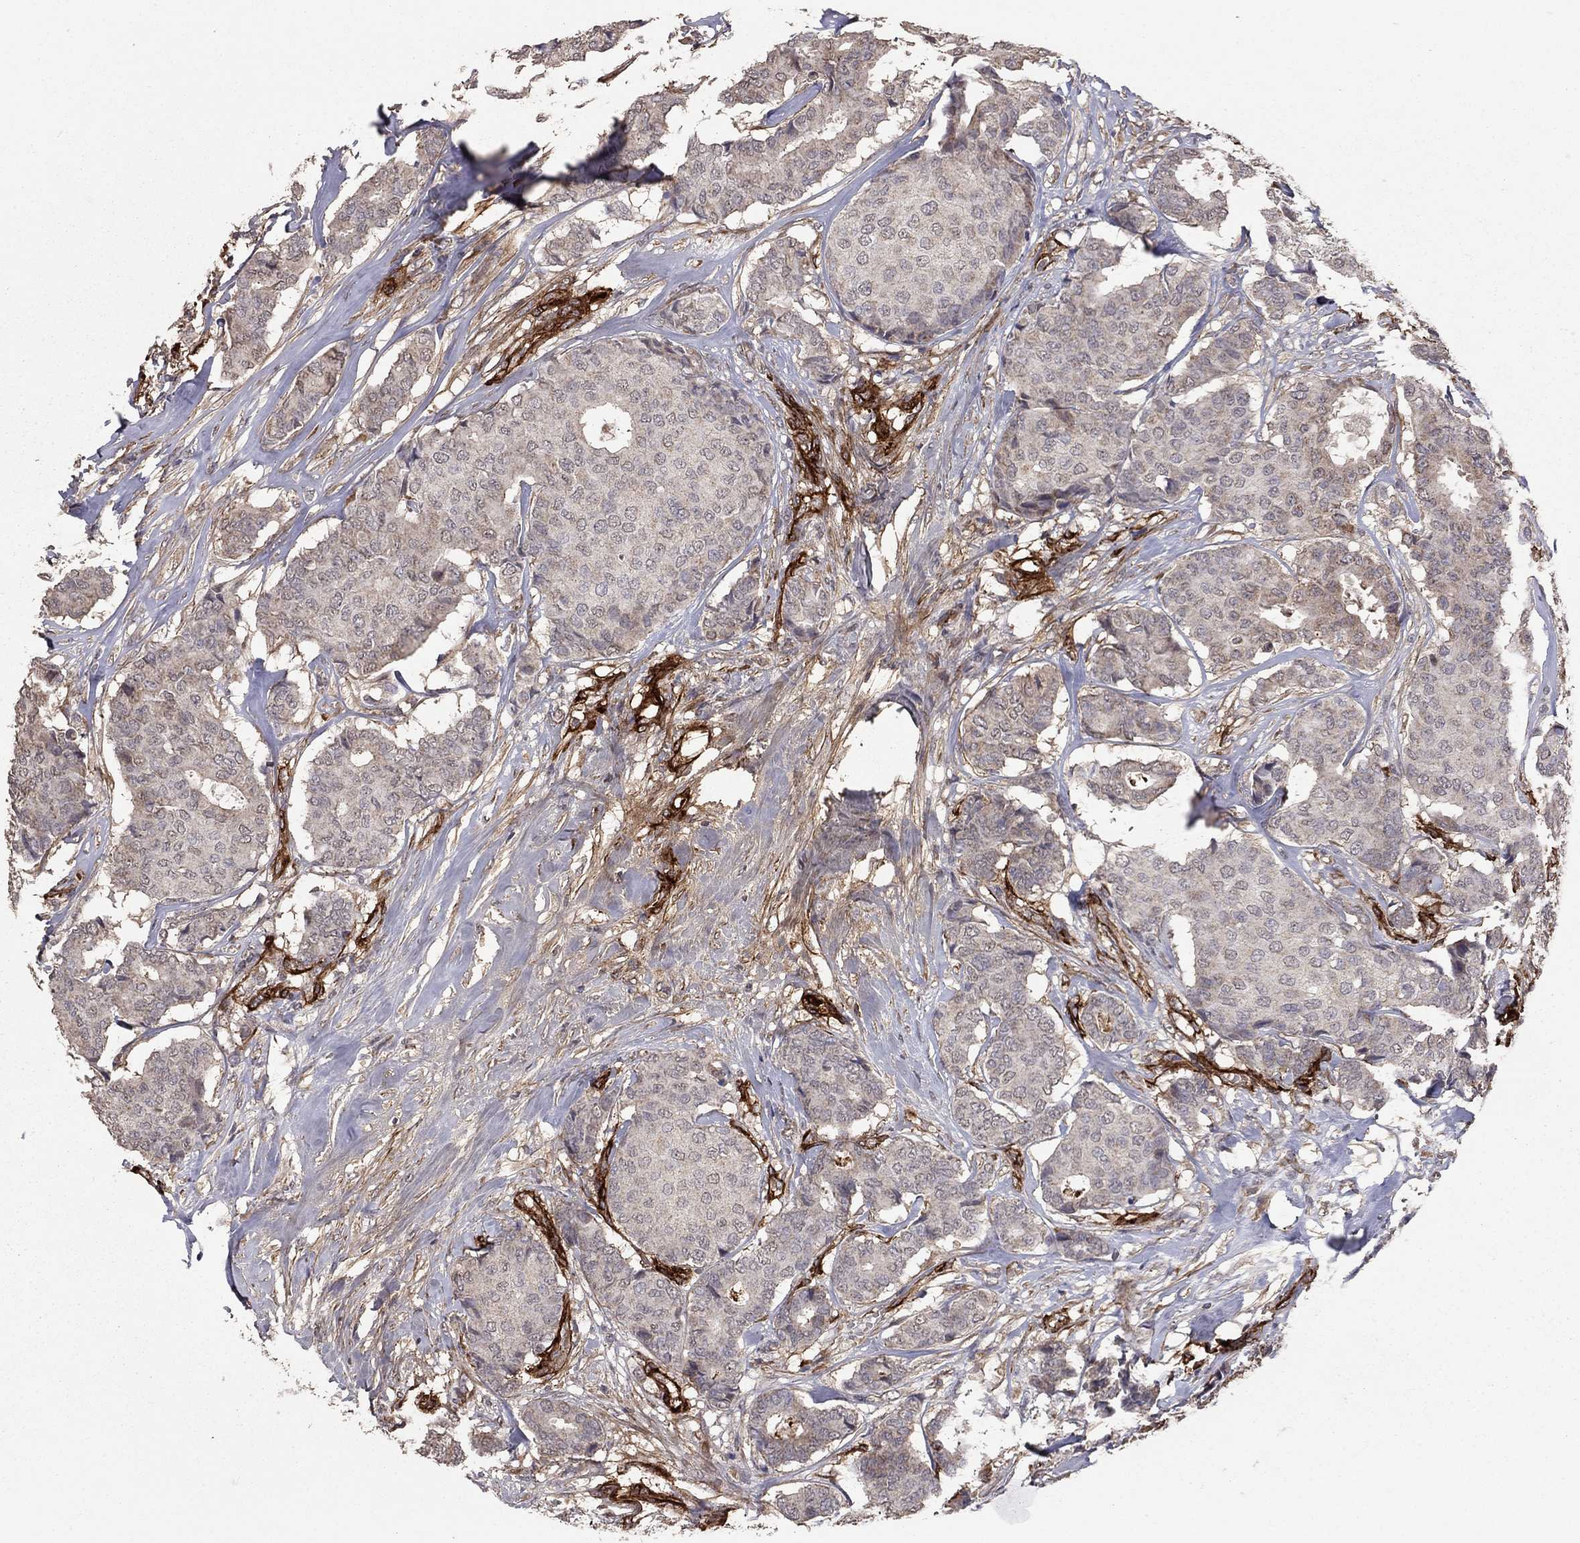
{"staining": {"intensity": "negative", "quantity": "none", "location": "none"}, "tissue": "breast cancer", "cell_type": "Tumor cells", "image_type": "cancer", "snomed": [{"axis": "morphology", "description": "Duct carcinoma"}, {"axis": "topography", "description": "Breast"}], "caption": "Breast cancer (intraductal carcinoma) was stained to show a protein in brown. There is no significant staining in tumor cells. (DAB (3,3'-diaminobenzidine) immunohistochemistry, high magnification).", "gene": "COL18A1", "patient": {"sex": "female", "age": 75}}